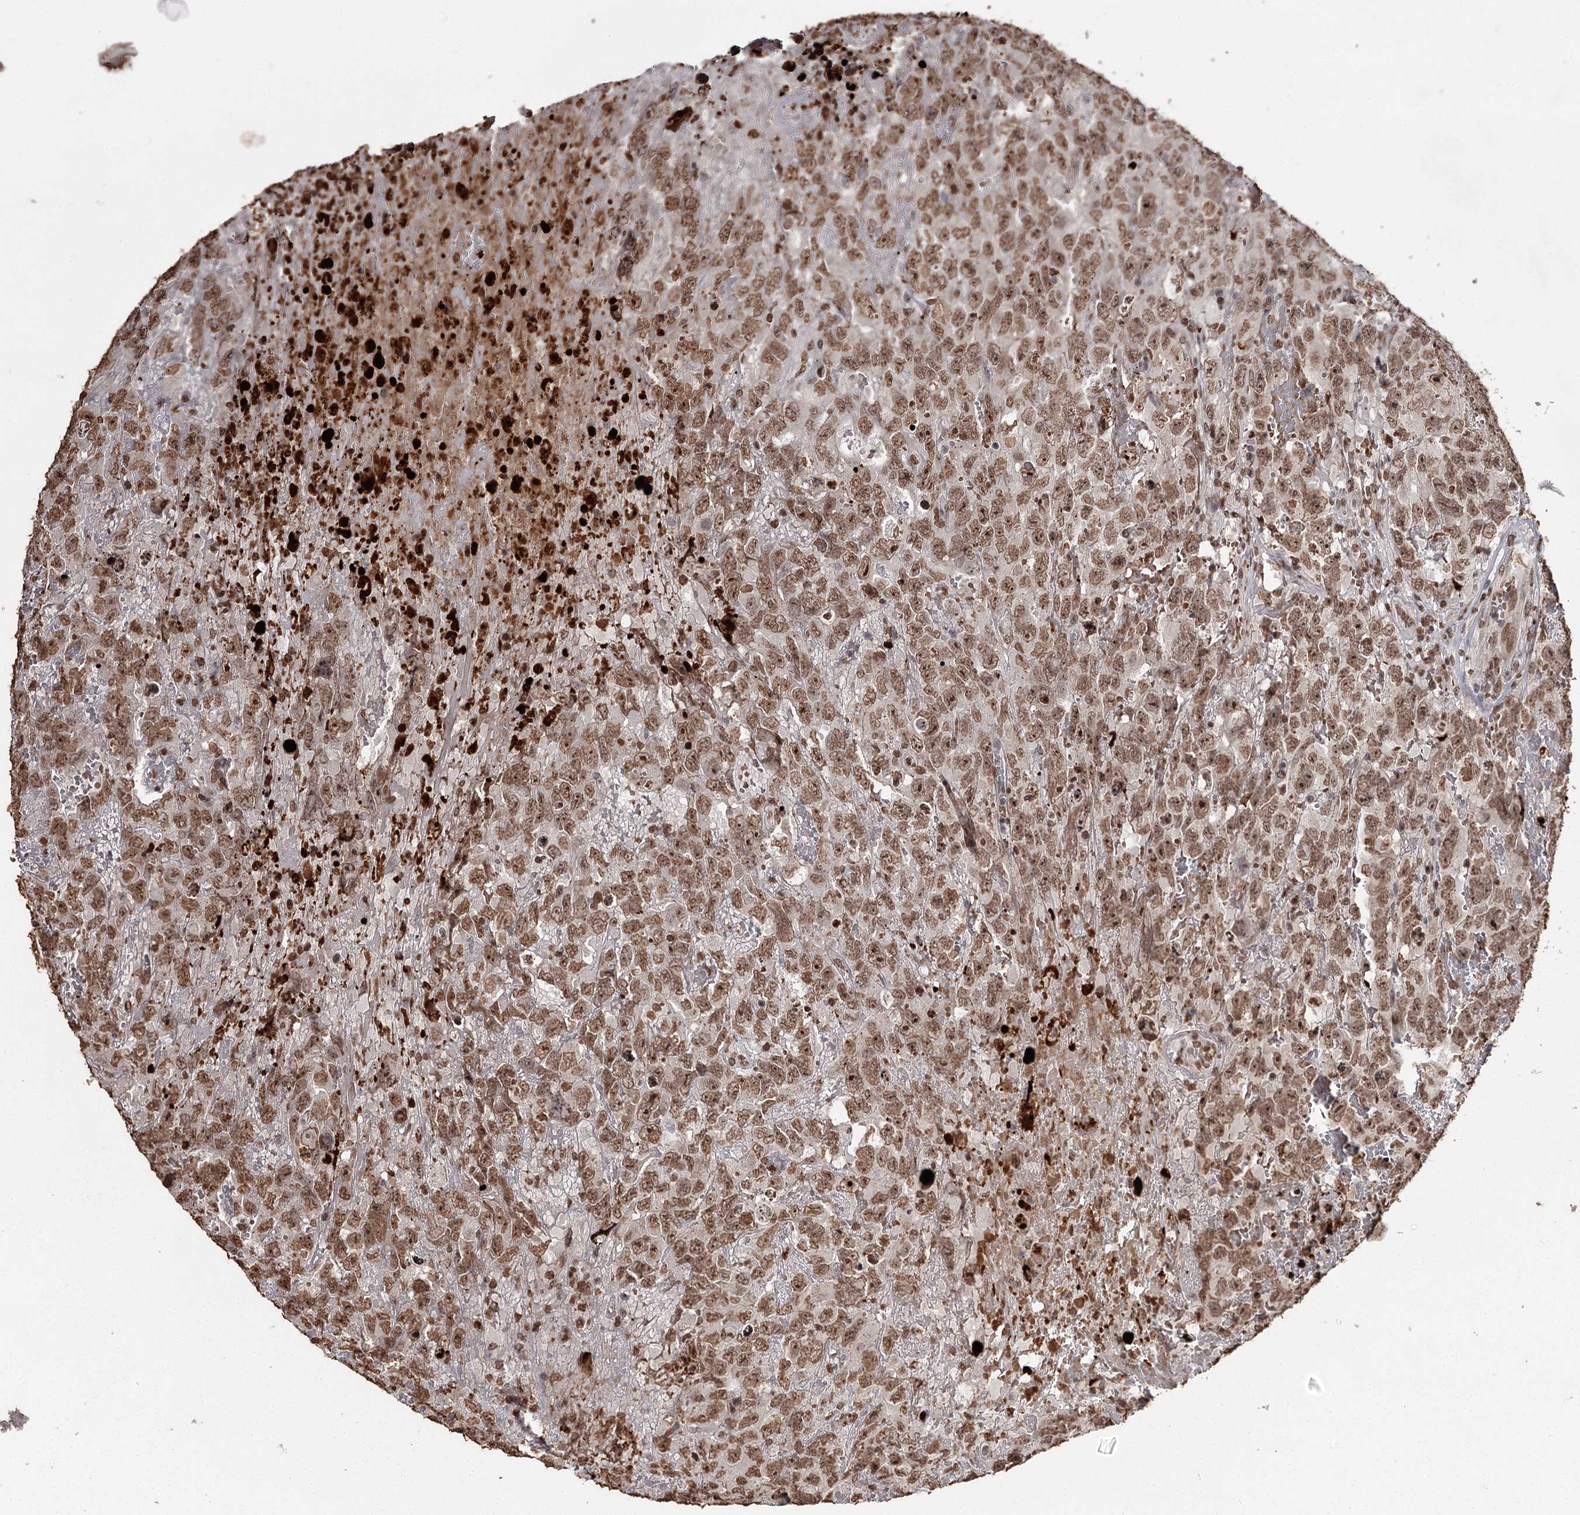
{"staining": {"intensity": "moderate", "quantity": ">75%", "location": "nuclear"}, "tissue": "testis cancer", "cell_type": "Tumor cells", "image_type": "cancer", "snomed": [{"axis": "morphology", "description": "Carcinoma, Embryonal, NOS"}, {"axis": "topography", "description": "Testis"}], "caption": "Tumor cells exhibit medium levels of moderate nuclear staining in about >75% of cells in human embryonal carcinoma (testis).", "gene": "THYN1", "patient": {"sex": "male", "age": 45}}